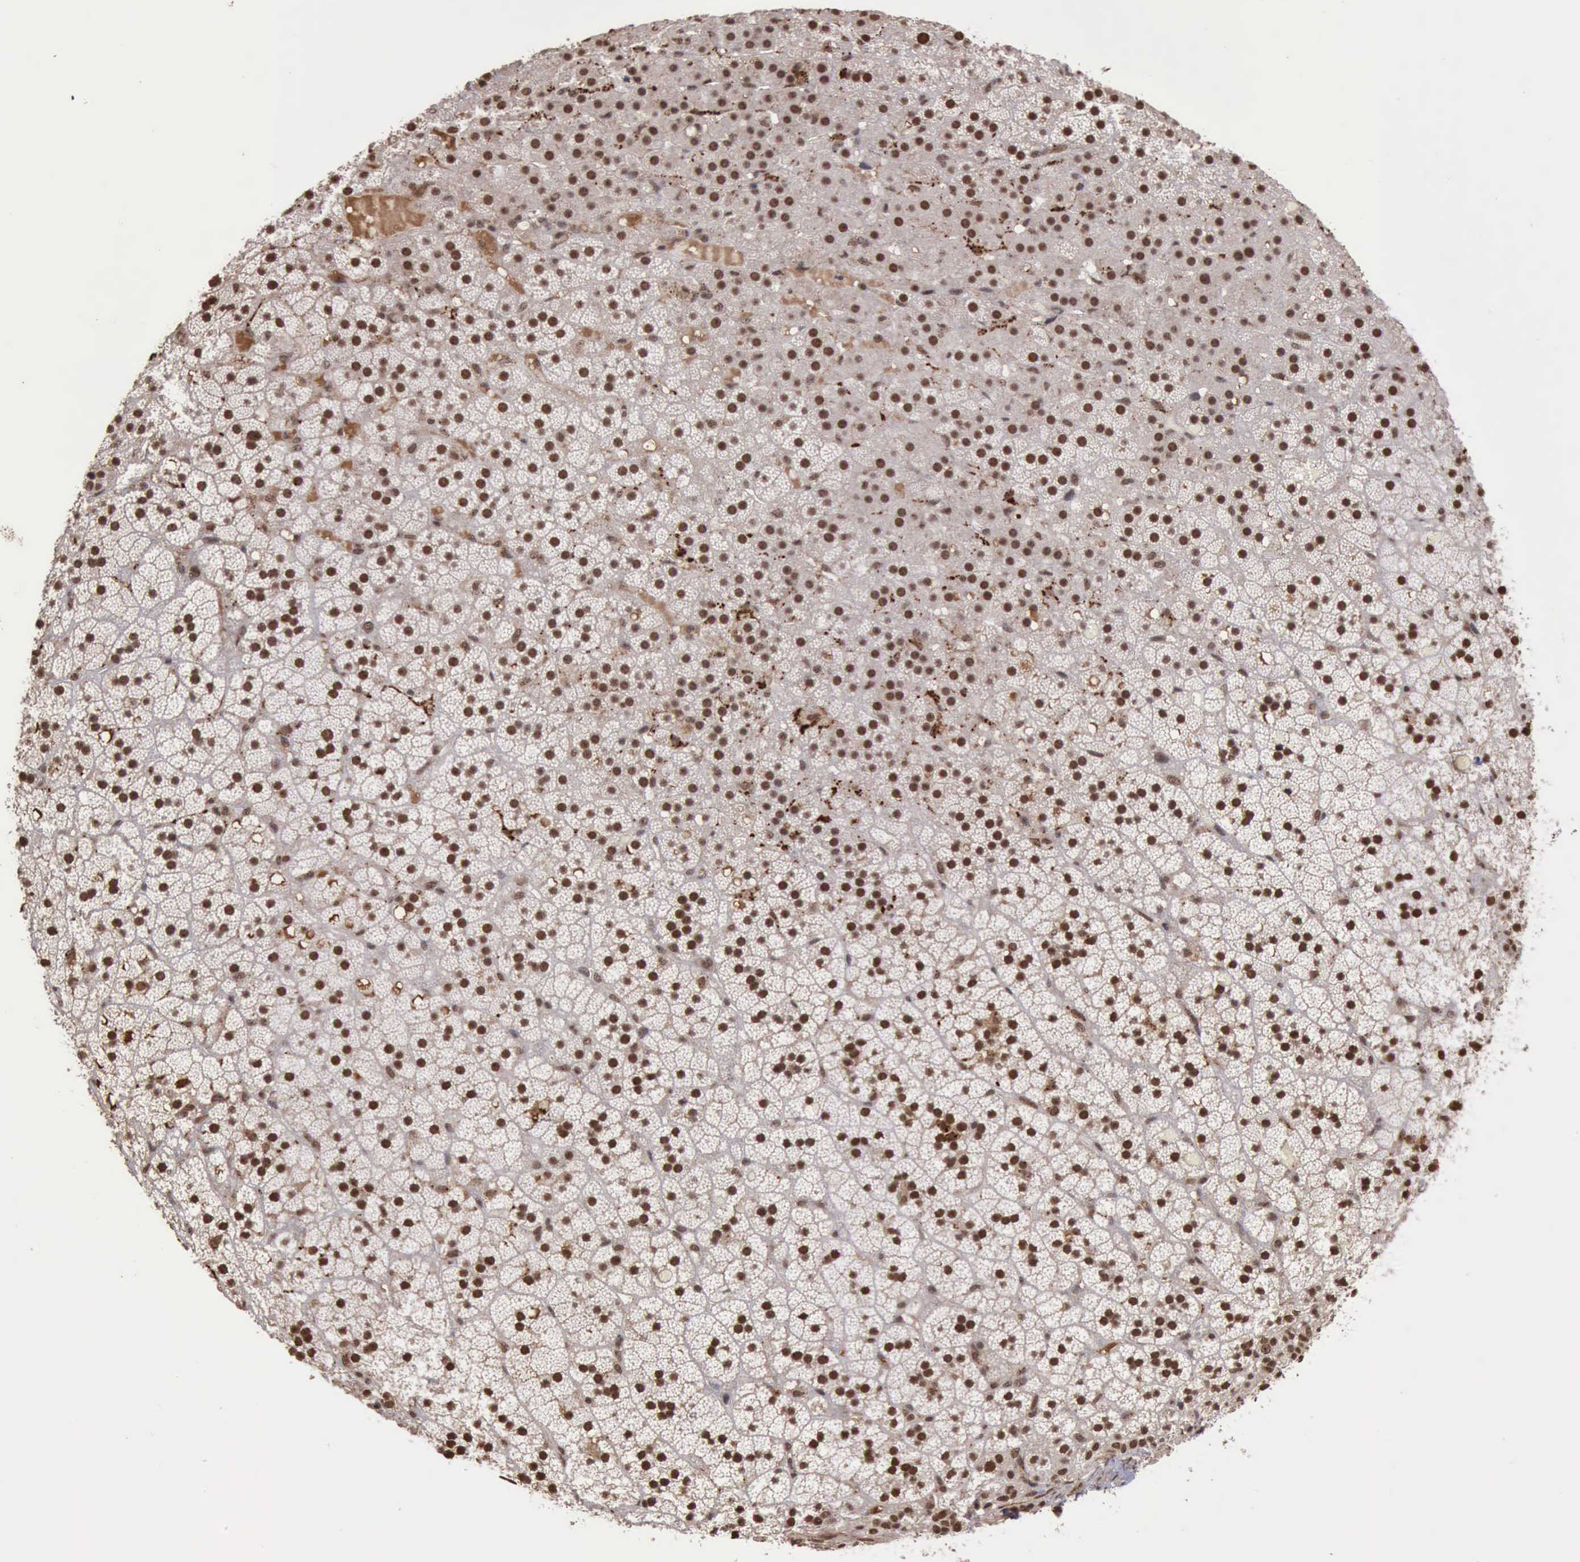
{"staining": {"intensity": "moderate", "quantity": ">75%", "location": "nuclear"}, "tissue": "adrenal gland", "cell_type": "Glandular cells", "image_type": "normal", "snomed": [{"axis": "morphology", "description": "Normal tissue, NOS"}, {"axis": "topography", "description": "Adrenal gland"}], "caption": "Immunohistochemistry micrograph of normal adrenal gland: adrenal gland stained using IHC shows medium levels of moderate protein expression localized specifically in the nuclear of glandular cells, appearing as a nuclear brown color.", "gene": "TRMT2A", "patient": {"sex": "male", "age": 35}}